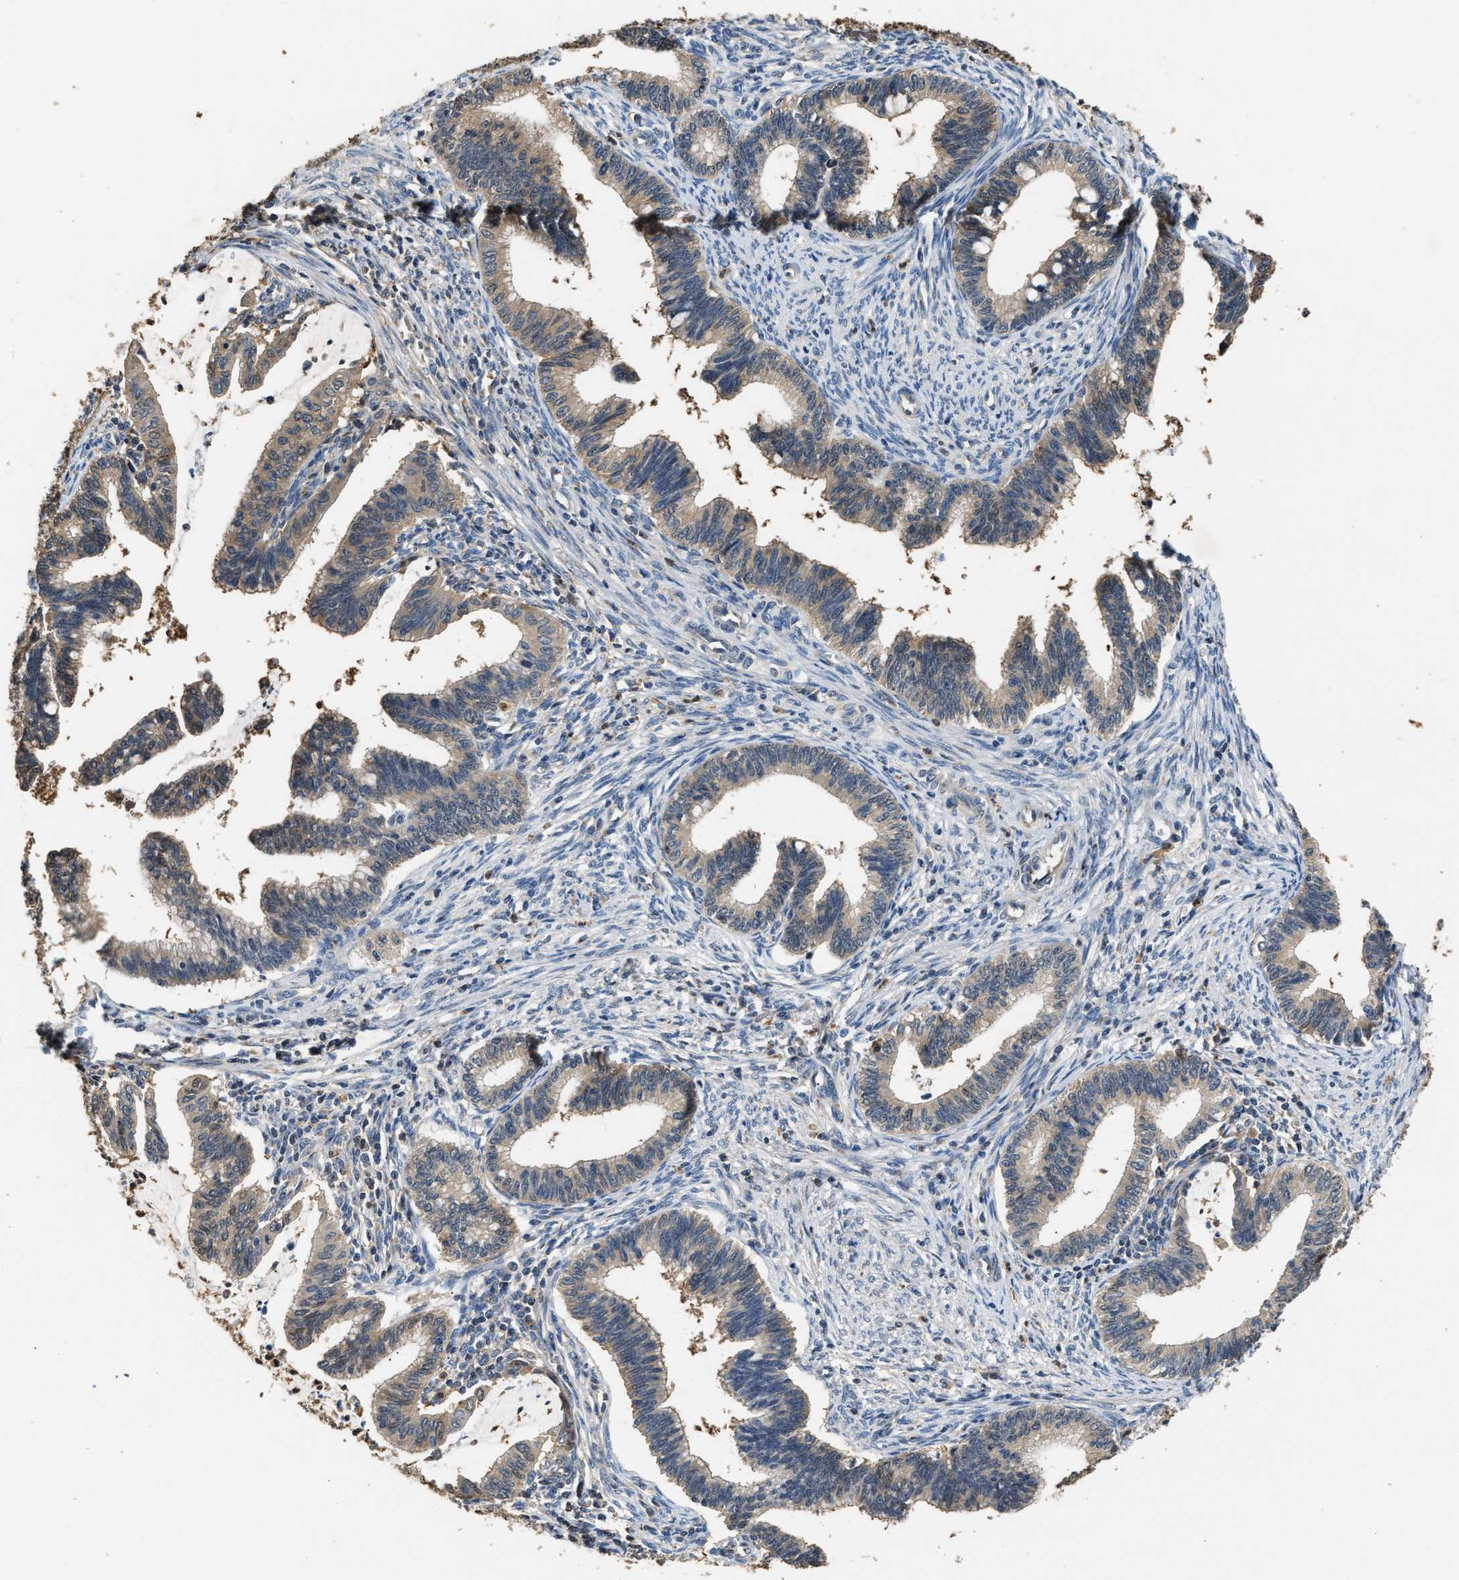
{"staining": {"intensity": "weak", "quantity": ">75%", "location": "cytoplasmic/membranous"}, "tissue": "cervical cancer", "cell_type": "Tumor cells", "image_type": "cancer", "snomed": [{"axis": "morphology", "description": "Adenocarcinoma, NOS"}, {"axis": "topography", "description": "Cervix"}], "caption": "Cervical cancer (adenocarcinoma) stained with DAB IHC reveals low levels of weak cytoplasmic/membranous staining in about >75% of tumor cells.", "gene": "CHUK", "patient": {"sex": "female", "age": 36}}